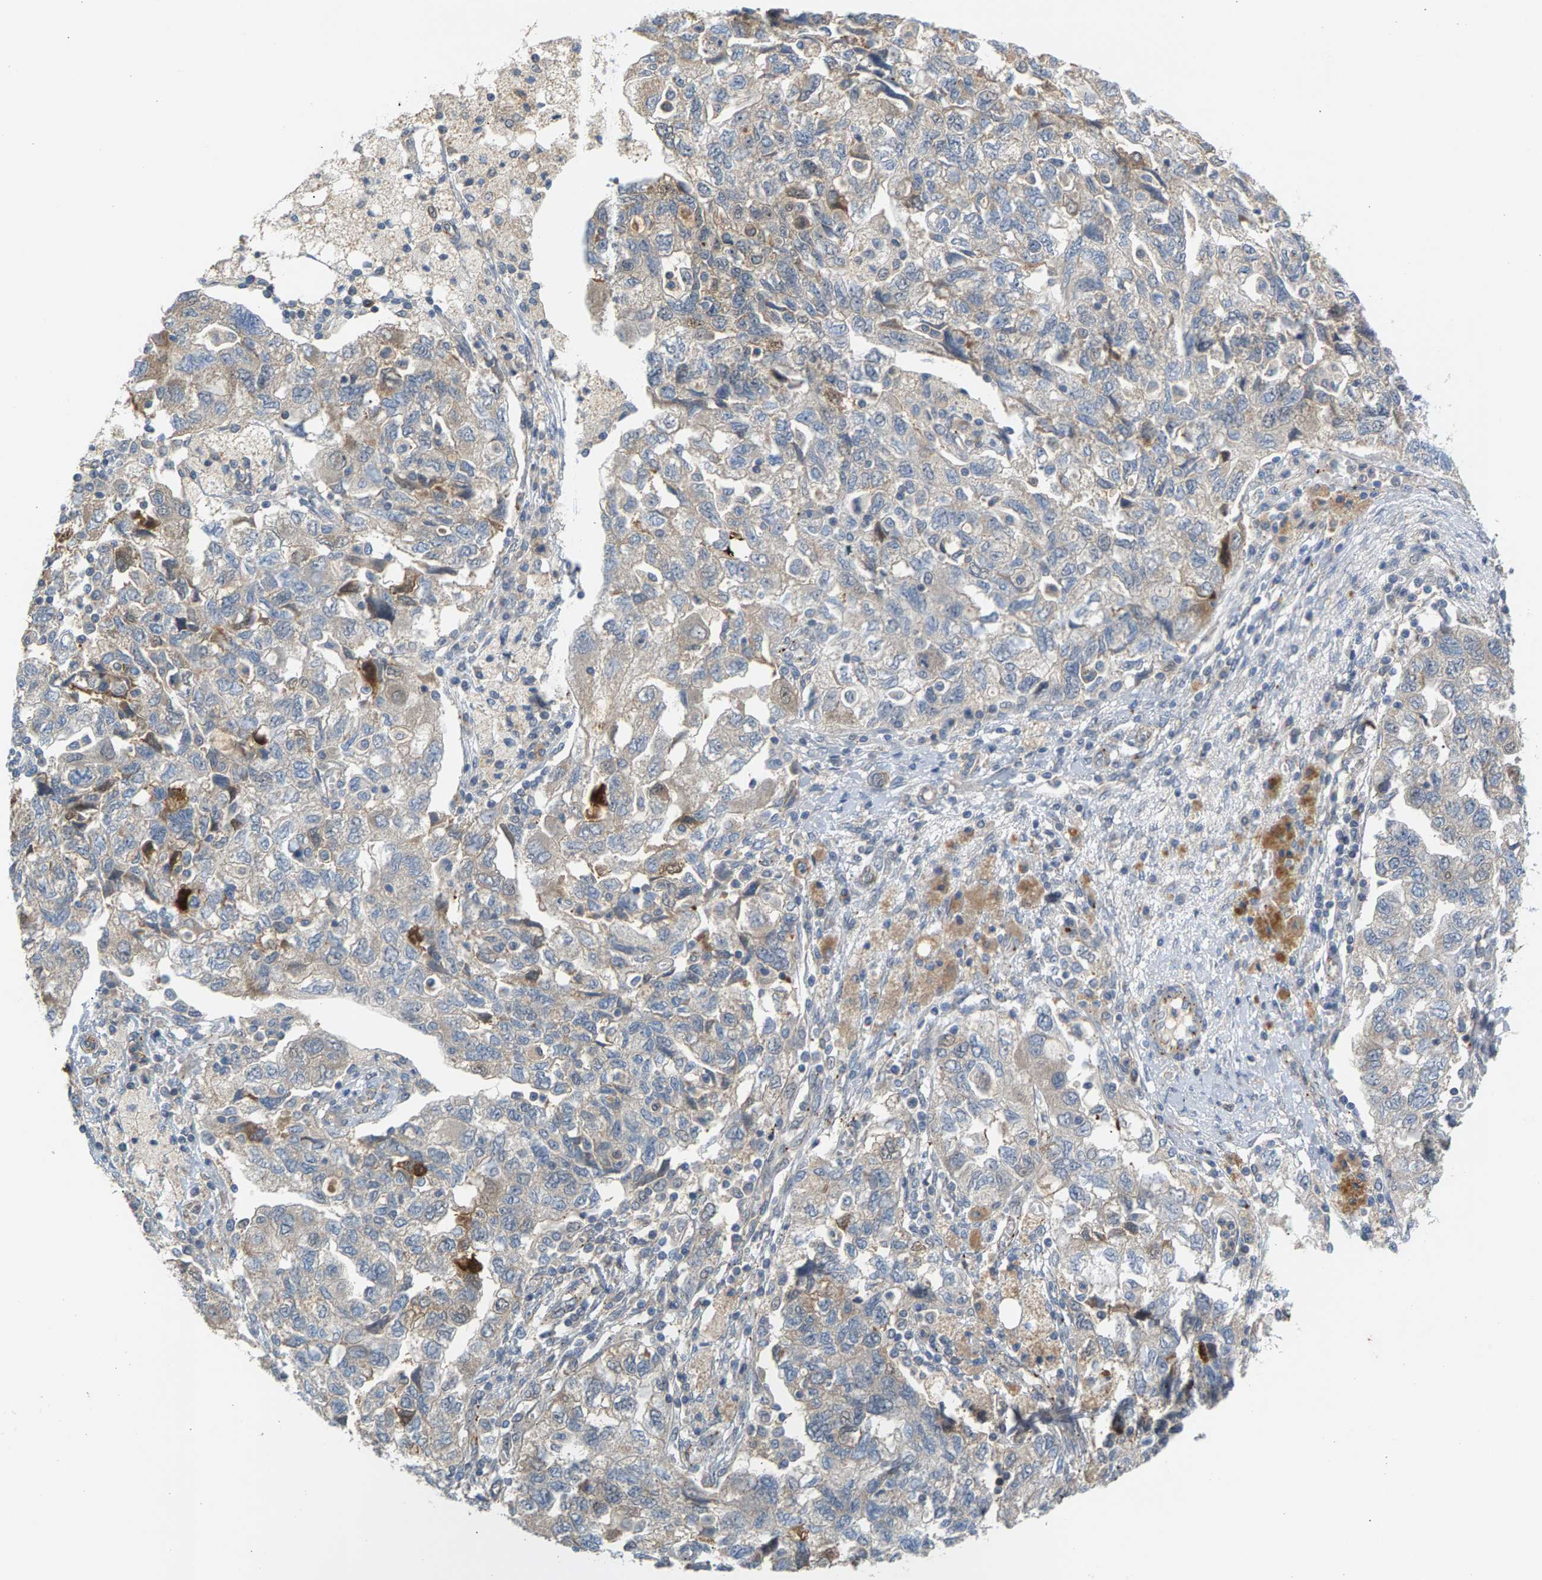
{"staining": {"intensity": "weak", "quantity": "25%-75%", "location": "cytoplasmic/membranous"}, "tissue": "ovarian cancer", "cell_type": "Tumor cells", "image_type": "cancer", "snomed": [{"axis": "morphology", "description": "Carcinoma, NOS"}, {"axis": "morphology", "description": "Cystadenocarcinoma, serous, NOS"}, {"axis": "topography", "description": "Ovary"}], "caption": "Weak cytoplasmic/membranous staining is identified in approximately 25%-75% of tumor cells in ovarian serous cystadenocarcinoma.", "gene": "KRTAP27-1", "patient": {"sex": "female", "age": 69}}